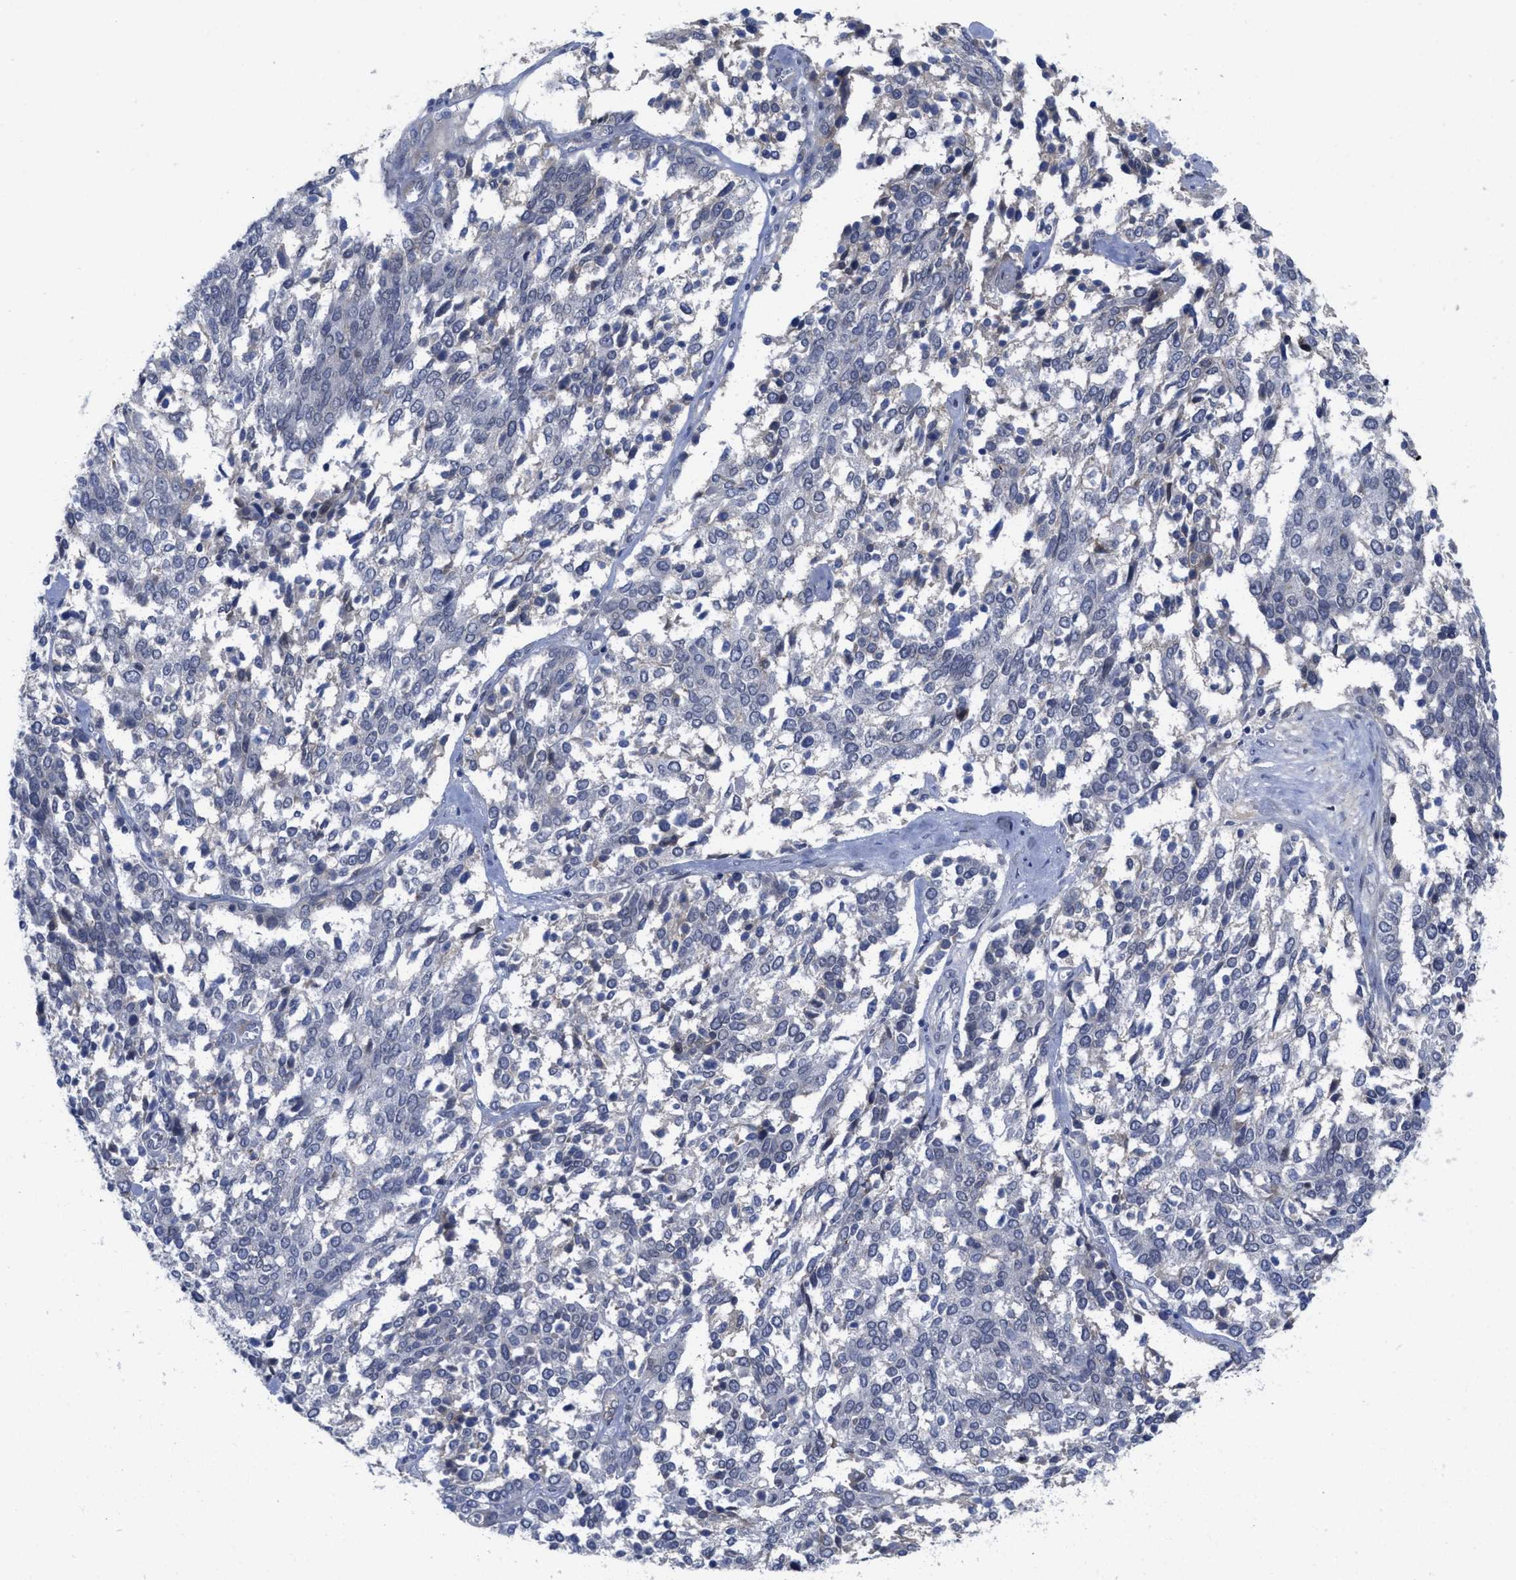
{"staining": {"intensity": "negative", "quantity": "none", "location": "none"}, "tissue": "ovarian cancer", "cell_type": "Tumor cells", "image_type": "cancer", "snomed": [{"axis": "morphology", "description": "Cystadenocarcinoma, serous, NOS"}, {"axis": "topography", "description": "Ovary"}], "caption": "Immunohistochemical staining of human ovarian cancer (serous cystadenocarcinoma) displays no significant staining in tumor cells. (Stains: DAB (3,3'-diaminobenzidine) immunohistochemistry (IHC) with hematoxylin counter stain, Microscopy: brightfield microscopy at high magnification).", "gene": "ACKR1", "patient": {"sex": "female", "age": 44}}